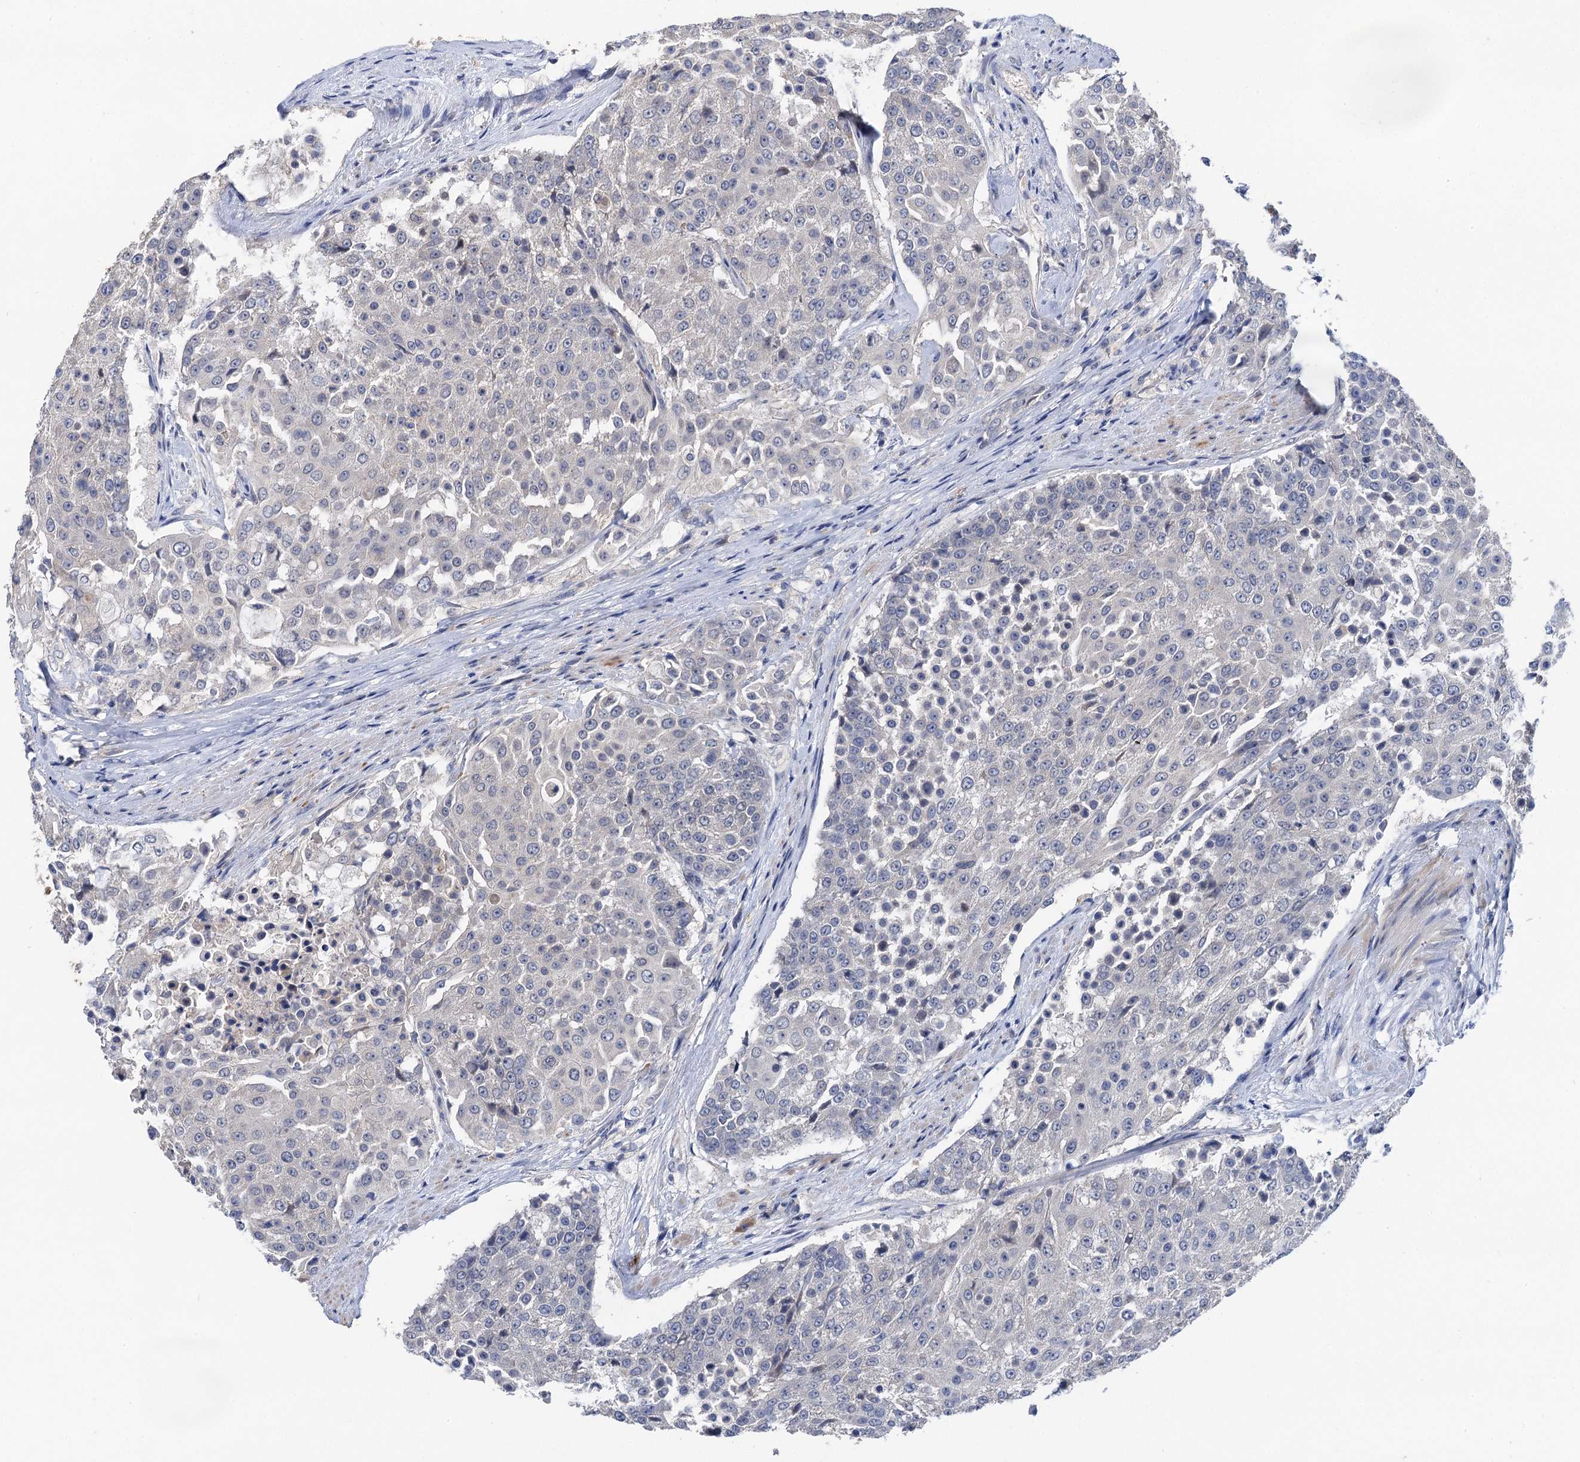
{"staining": {"intensity": "negative", "quantity": "none", "location": "none"}, "tissue": "urothelial cancer", "cell_type": "Tumor cells", "image_type": "cancer", "snomed": [{"axis": "morphology", "description": "Urothelial carcinoma, High grade"}, {"axis": "topography", "description": "Urinary bladder"}], "caption": "A high-resolution image shows IHC staining of urothelial cancer, which reveals no significant positivity in tumor cells.", "gene": "TMEM39B", "patient": {"sex": "female", "age": 63}}